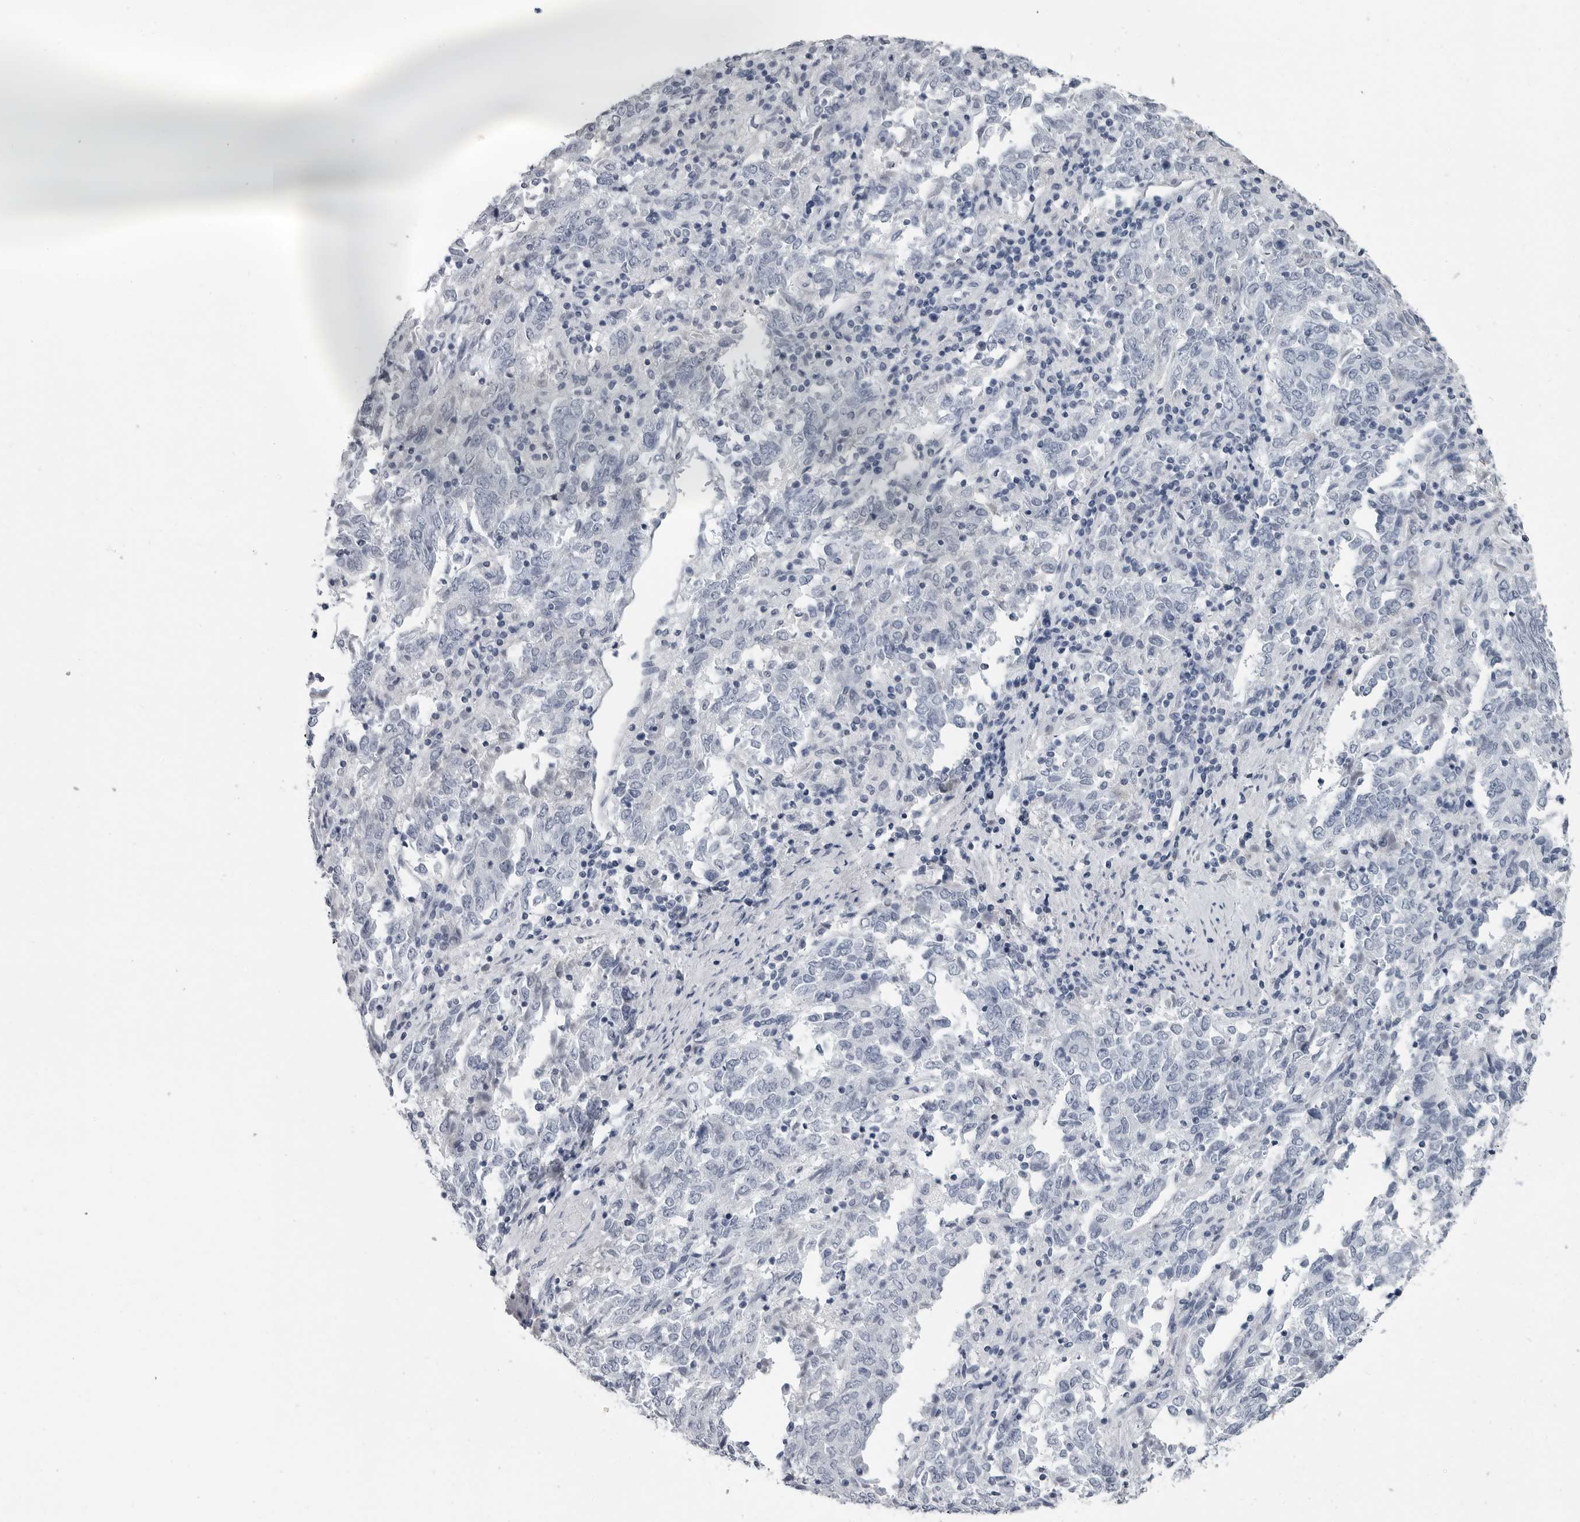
{"staining": {"intensity": "negative", "quantity": "none", "location": "none"}, "tissue": "endometrial cancer", "cell_type": "Tumor cells", "image_type": "cancer", "snomed": [{"axis": "morphology", "description": "Adenocarcinoma, NOS"}, {"axis": "topography", "description": "Endometrium"}], "caption": "IHC image of endometrial adenocarcinoma stained for a protein (brown), which reveals no staining in tumor cells.", "gene": "AMPD1", "patient": {"sex": "female", "age": 80}}